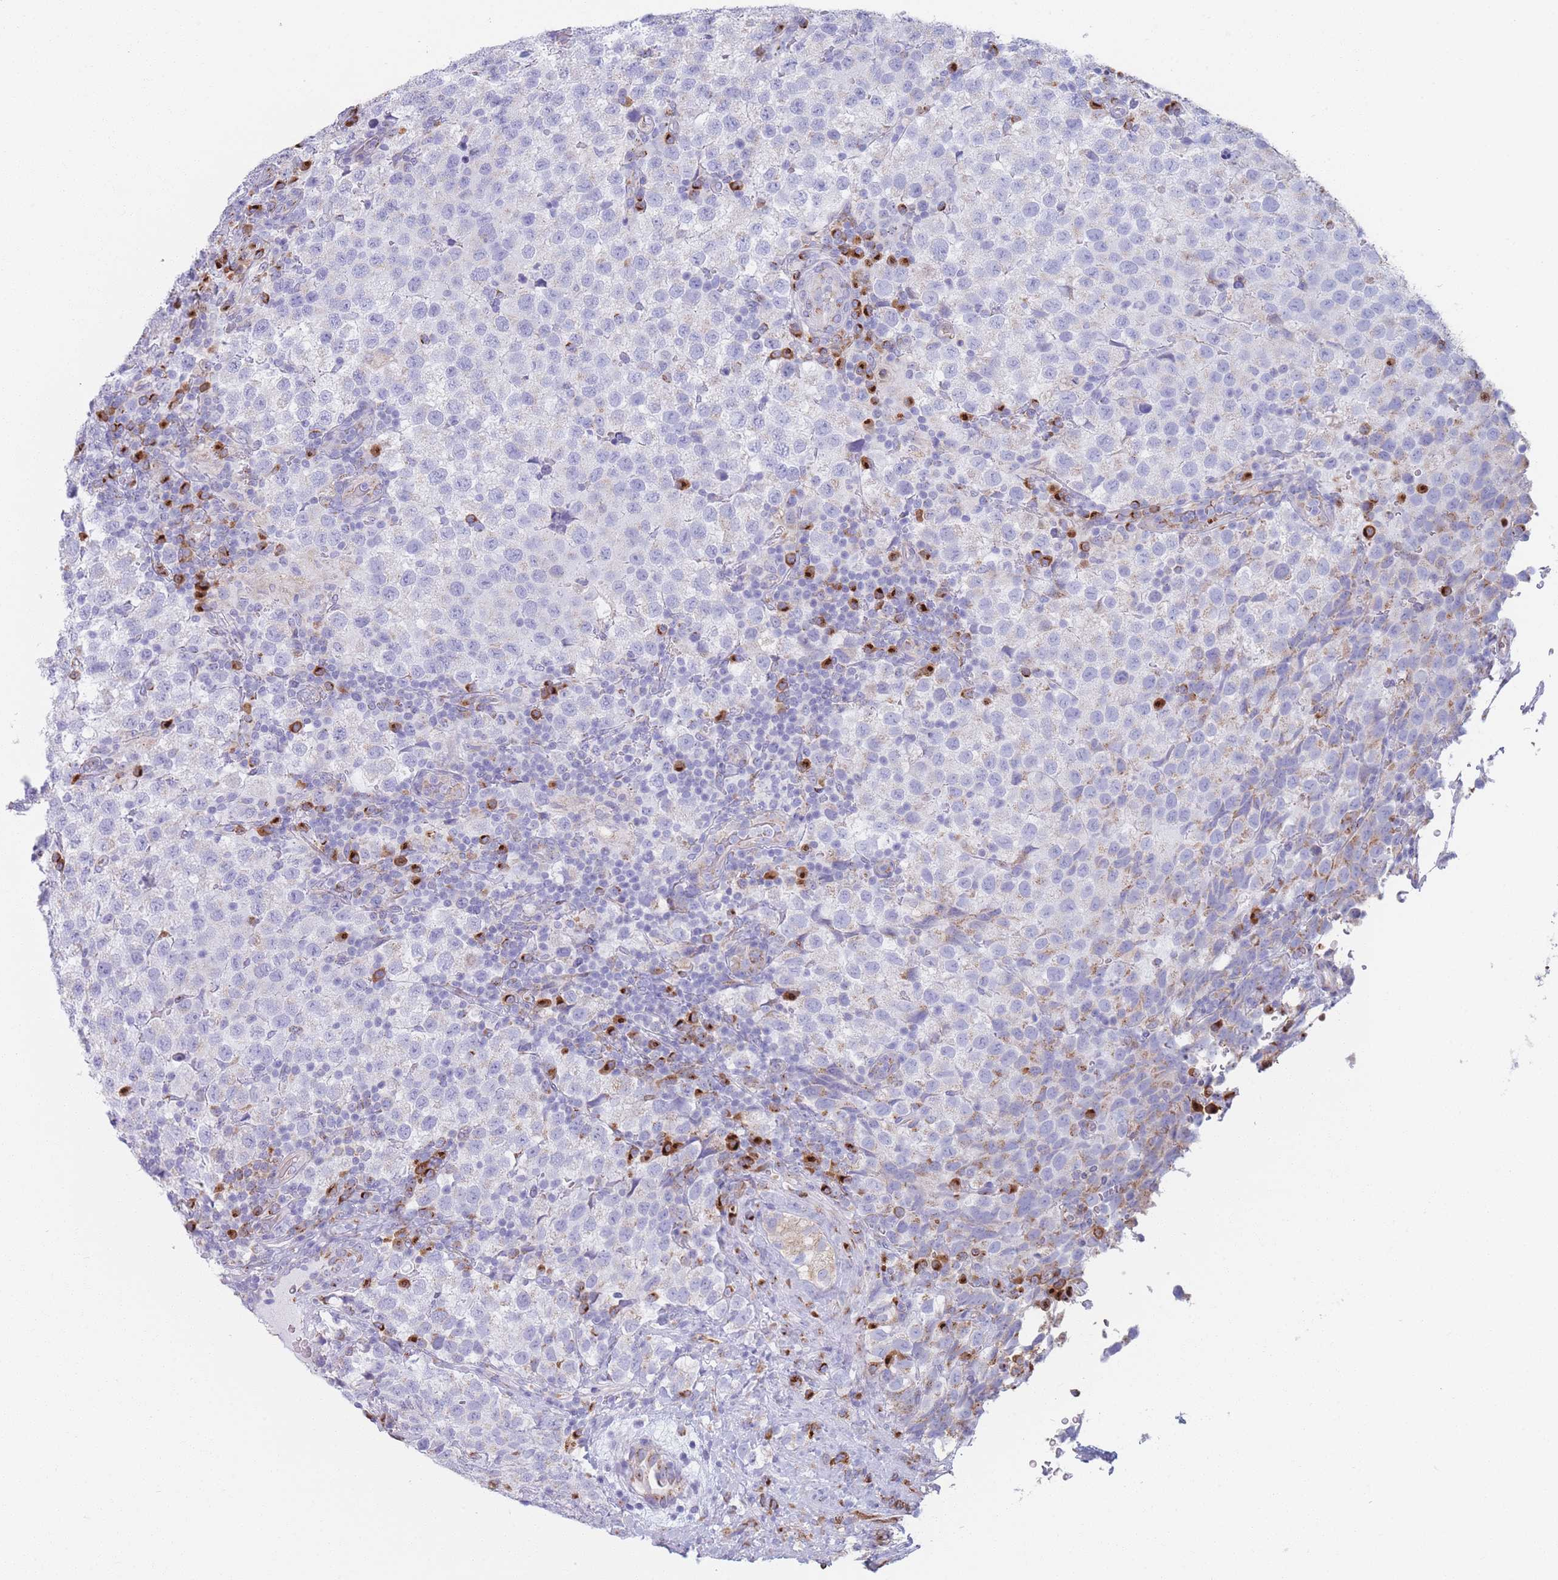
{"staining": {"intensity": "negative", "quantity": "none", "location": "none"}, "tissue": "testis cancer", "cell_type": "Tumor cells", "image_type": "cancer", "snomed": [{"axis": "morphology", "description": "Seminoma, NOS"}, {"axis": "topography", "description": "Testis"}], "caption": "Testis seminoma was stained to show a protein in brown. There is no significant staining in tumor cells.", "gene": "MRPL30", "patient": {"sex": "male", "age": 34}}